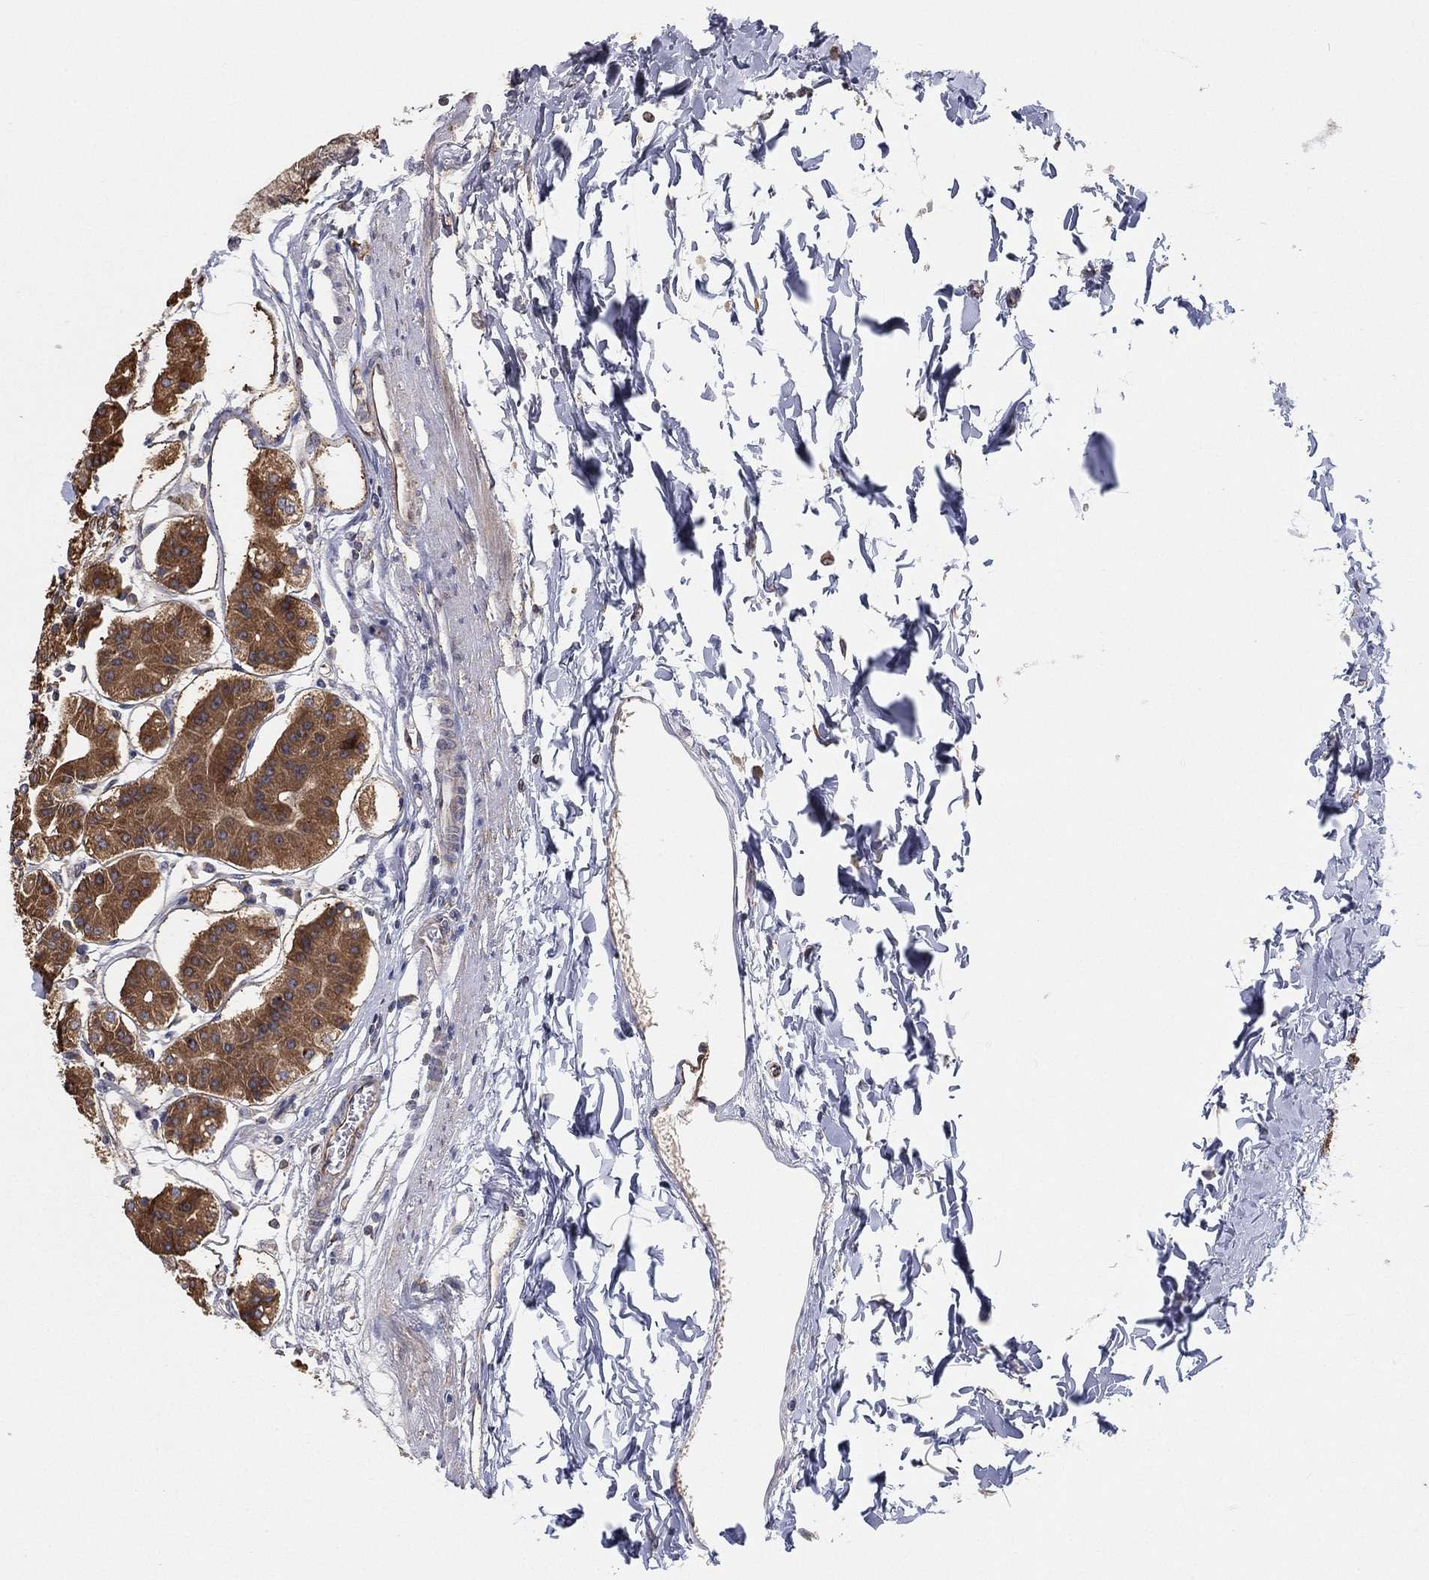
{"staining": {"intensity": "moderate", "quantity": ">75%", "location": "cytoplasmic/membranous"}, "tissue": "stomach", "cell_type": "Glandular cells", "image_type": "normal", "snomed": [{"axis": "morphology", "description": "Normal tissue, NOS"}, {"axis": "topography", "description": "Skeletal muscle"}, {"axis": "topography", "description": "Stomach"}], "caption": "Normal stomach reveals moderate cytoplasmic/membranous expression in approximately >75% of glandular cells (IHC, brightfield microscopy, high magnification)..", "gene": "CYB5B", "patient": {"sex": "female", "age": 57}}